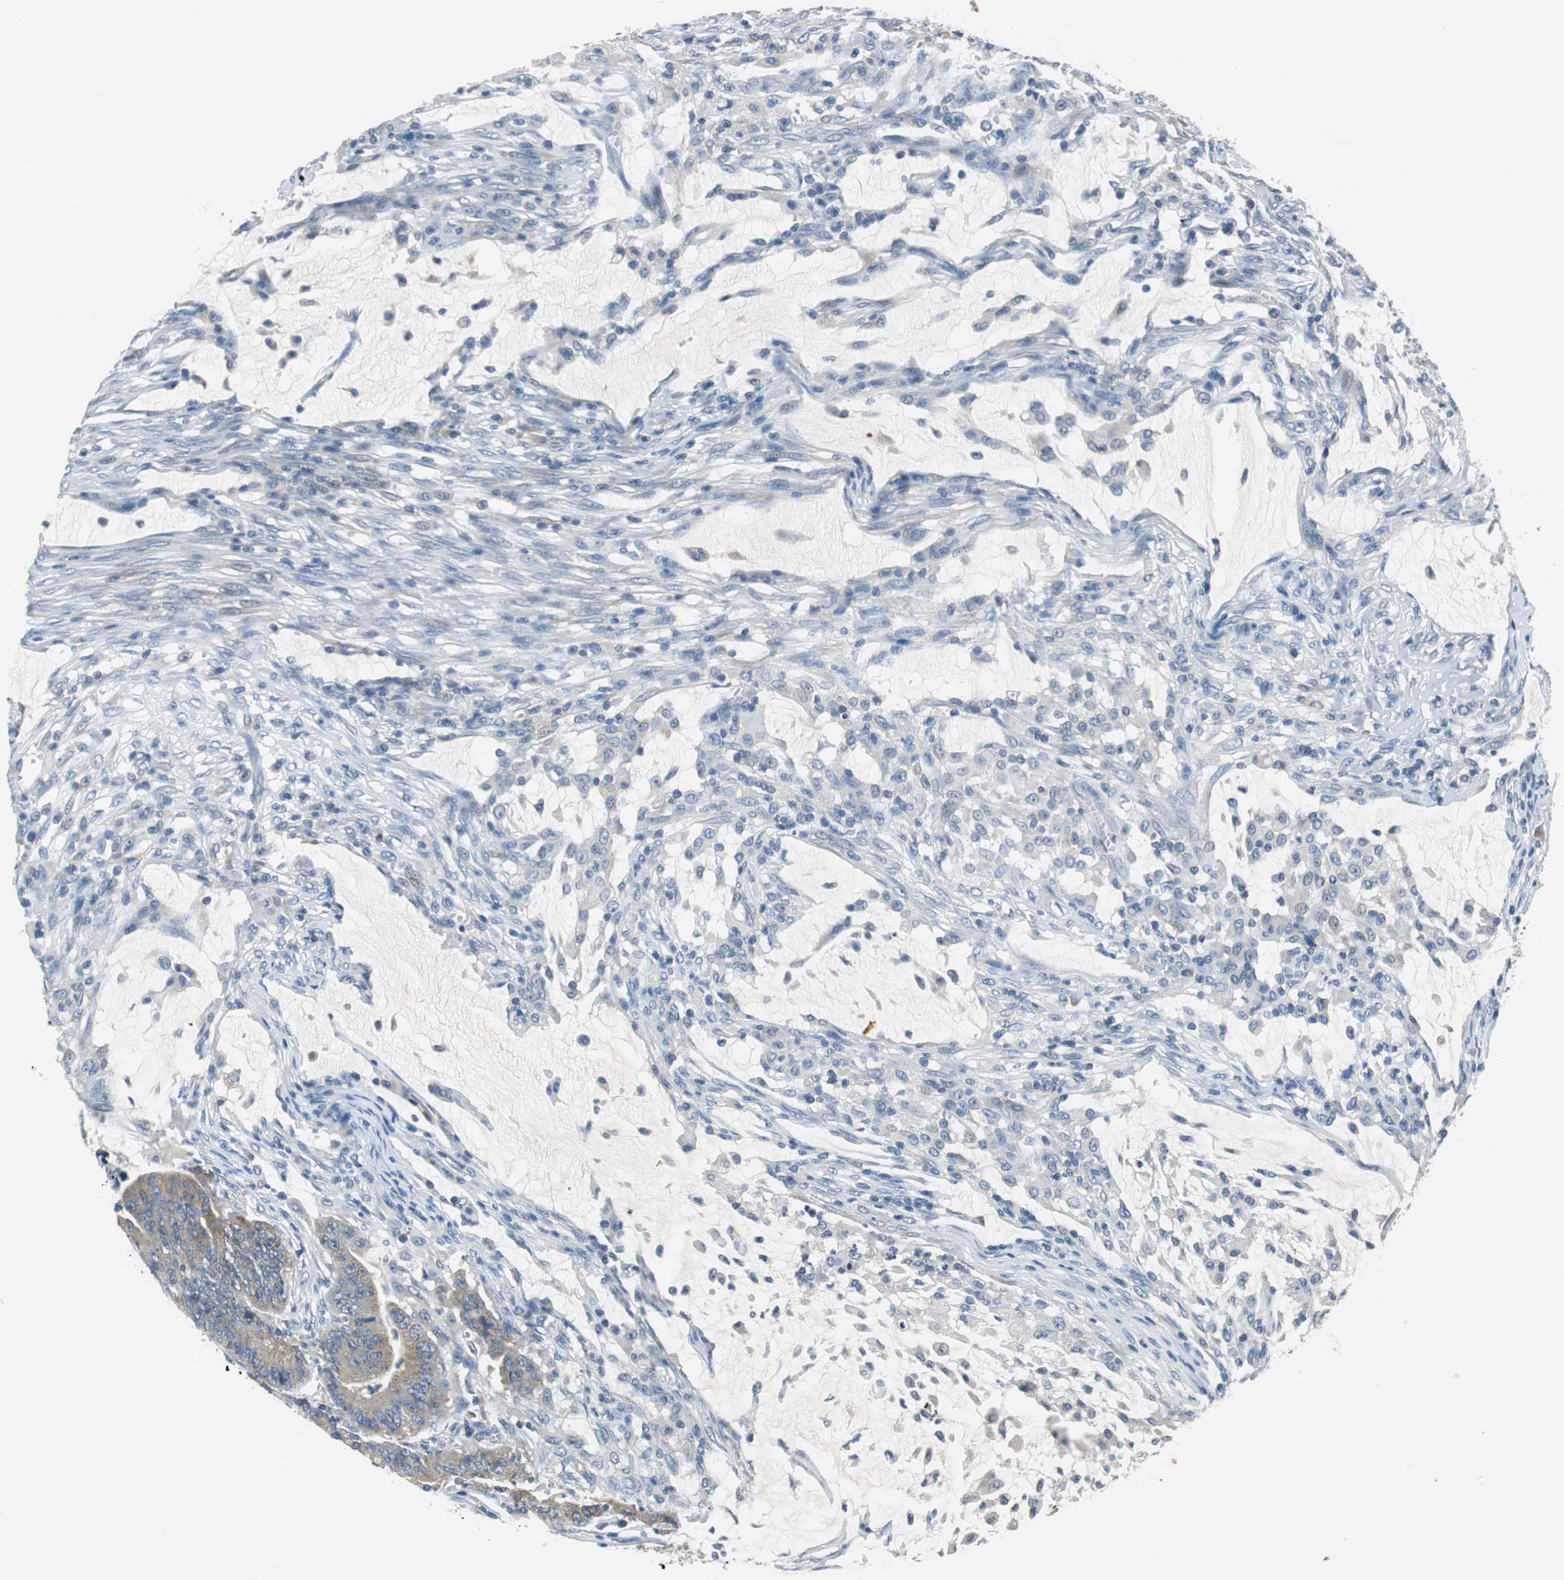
{"staining": {"intensity": "weak", "quantity": ">75%", "location": "cytoplasmic/membranous"}, "tissue": "colorectal cancer", "cell_type": "Tumor cells", "image_type": "cancer", "snomed": [{"axis": "morphology", "description": "Adenocarcinoma, NOS"}, {"axis": "topography", "description": "Colon"}], "caption": "Colorectal cancer (adenocarcinoma) stained with immunohistochemistry (IHC) reveals weak cytoplasmic/membranous expression in approximately >75% of tumor cells.", "gene": "FADS2", "patient": {"sex": "male", "age": 45}}